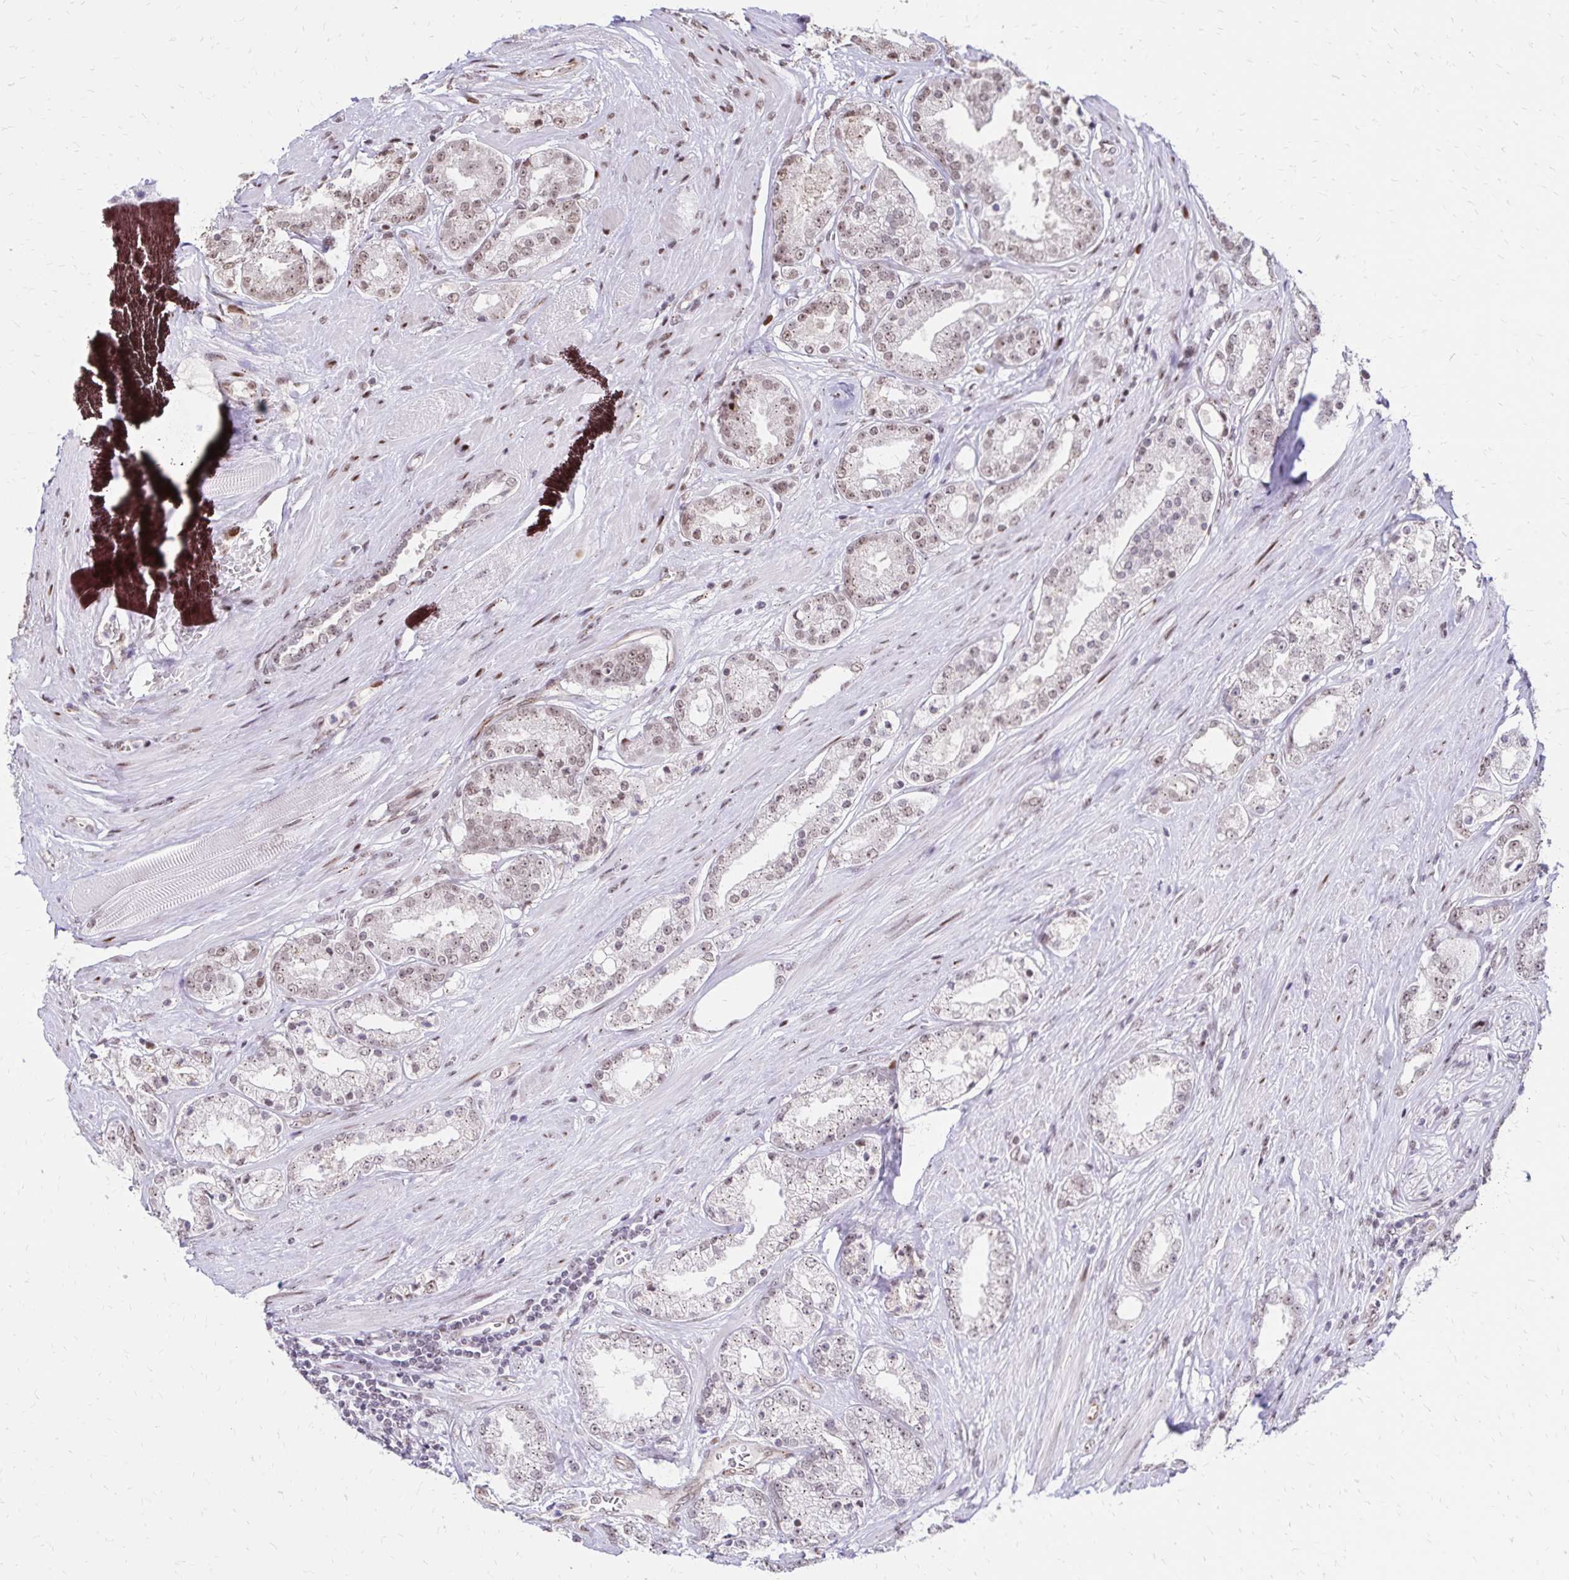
{"staining": {"intensity": "weak", "quantity": ">75%", "location": "cytoplasmic/membranous,nuclear"}, "tissue": "prostate cancer", "cell_type": "Tumor cells", "image_type": "cancer", "snomed": [{"axis": "morphology", "description": "Adenocarcinoma, High grade"}, {"axis": "topography", "description": "Prostate"}], "caption": "Human prostate cancer stained with a brown dye demonstrates weak cytoplasmic/membranous and nuclear positive positivity in approximately >75% of tumor cells.", "gene": "TOB1", "patient": {"sex": "male", "age": 66}}